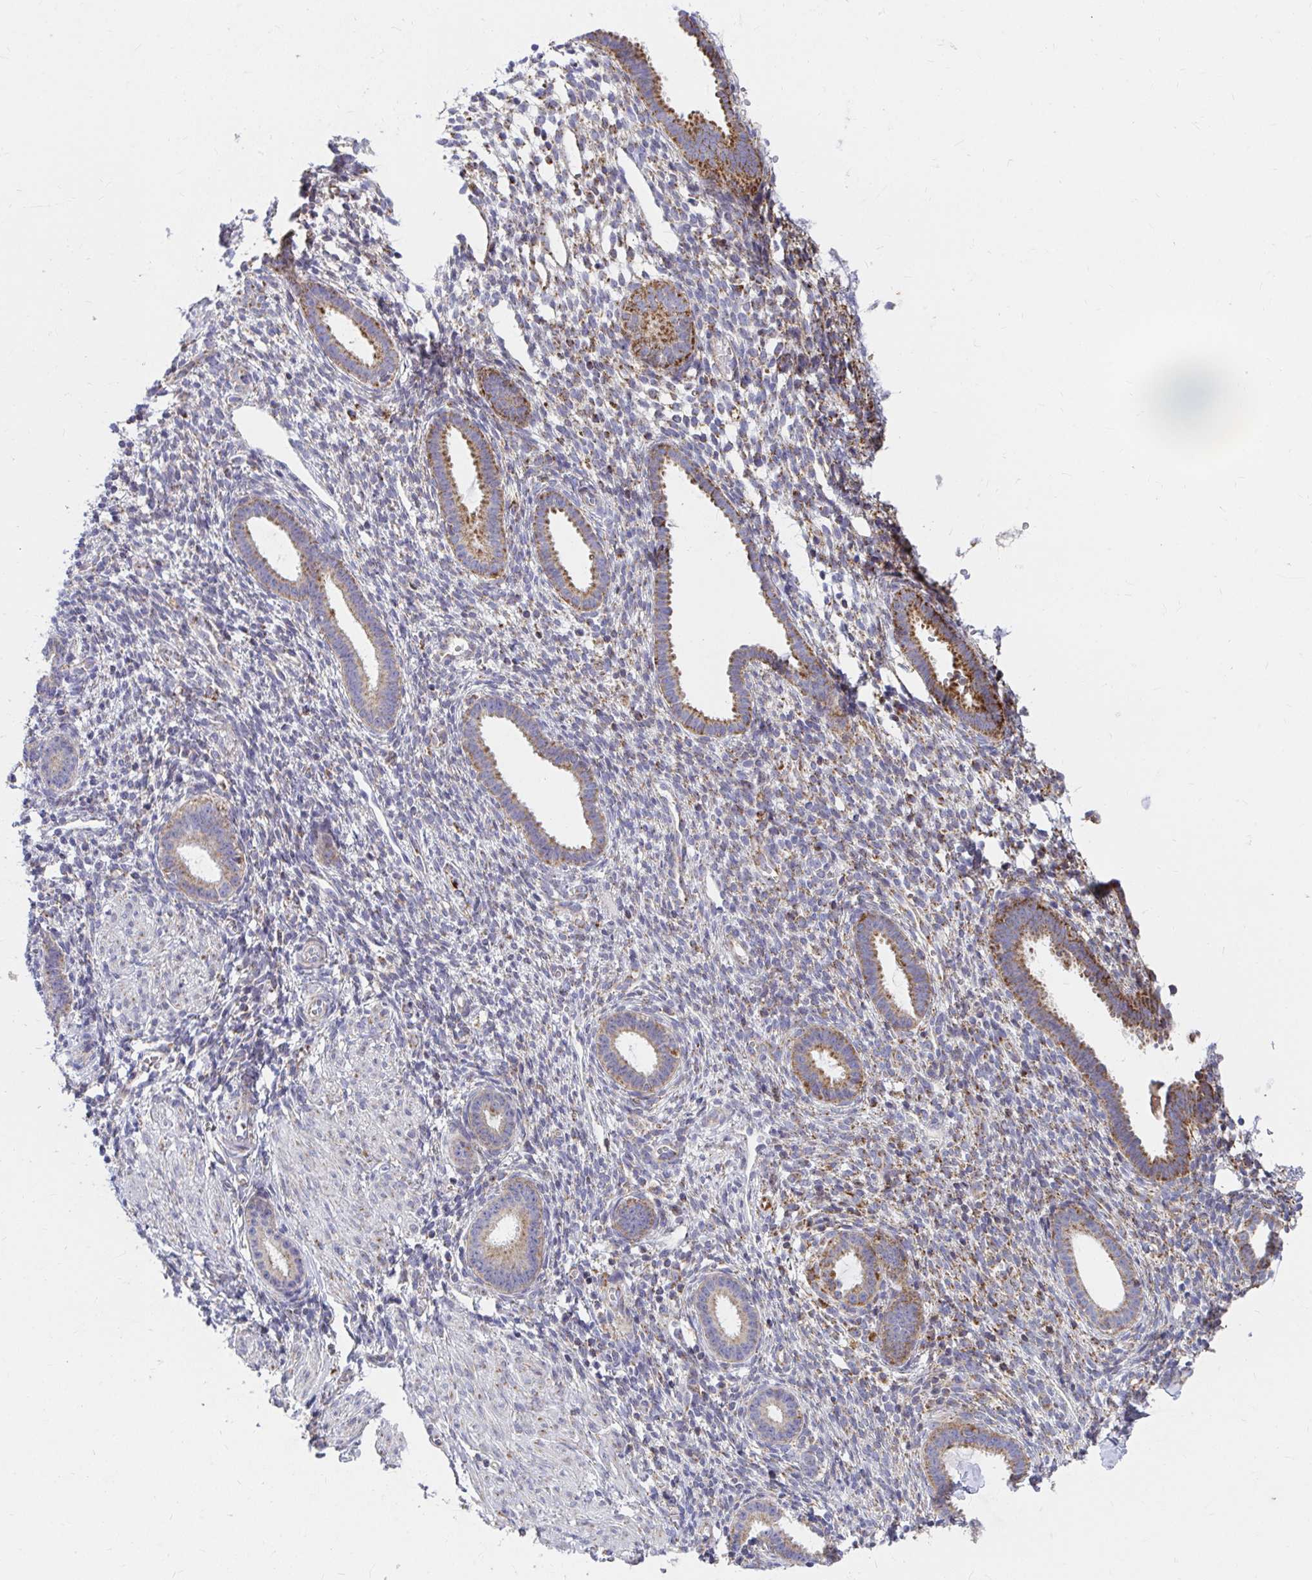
{"staining": {"intensity": "negative", "quantity": "none", "location": "none"}, "tissue": "endometrium", "cell_type": "Cells in endometrial stroma", "image_type": "normal", "snomed": [{"axis": "morphology", "description": "Normal tissue, NOS"}, {"axis": "topography", "description": "Endometrium"}], "caption": "High power microscopy micrograph of an immunohistochemistry (IHC) histopathology image of normal endometrium, revealing no significant expression in cells in endometrial stroma. (DAB (3,3'-diaminobenzidine) immunohistochemistry (IHC) with hematoxylin counter stain).", "gene": "EXOC5", "patient": {"sex": "female", "age": 36}}